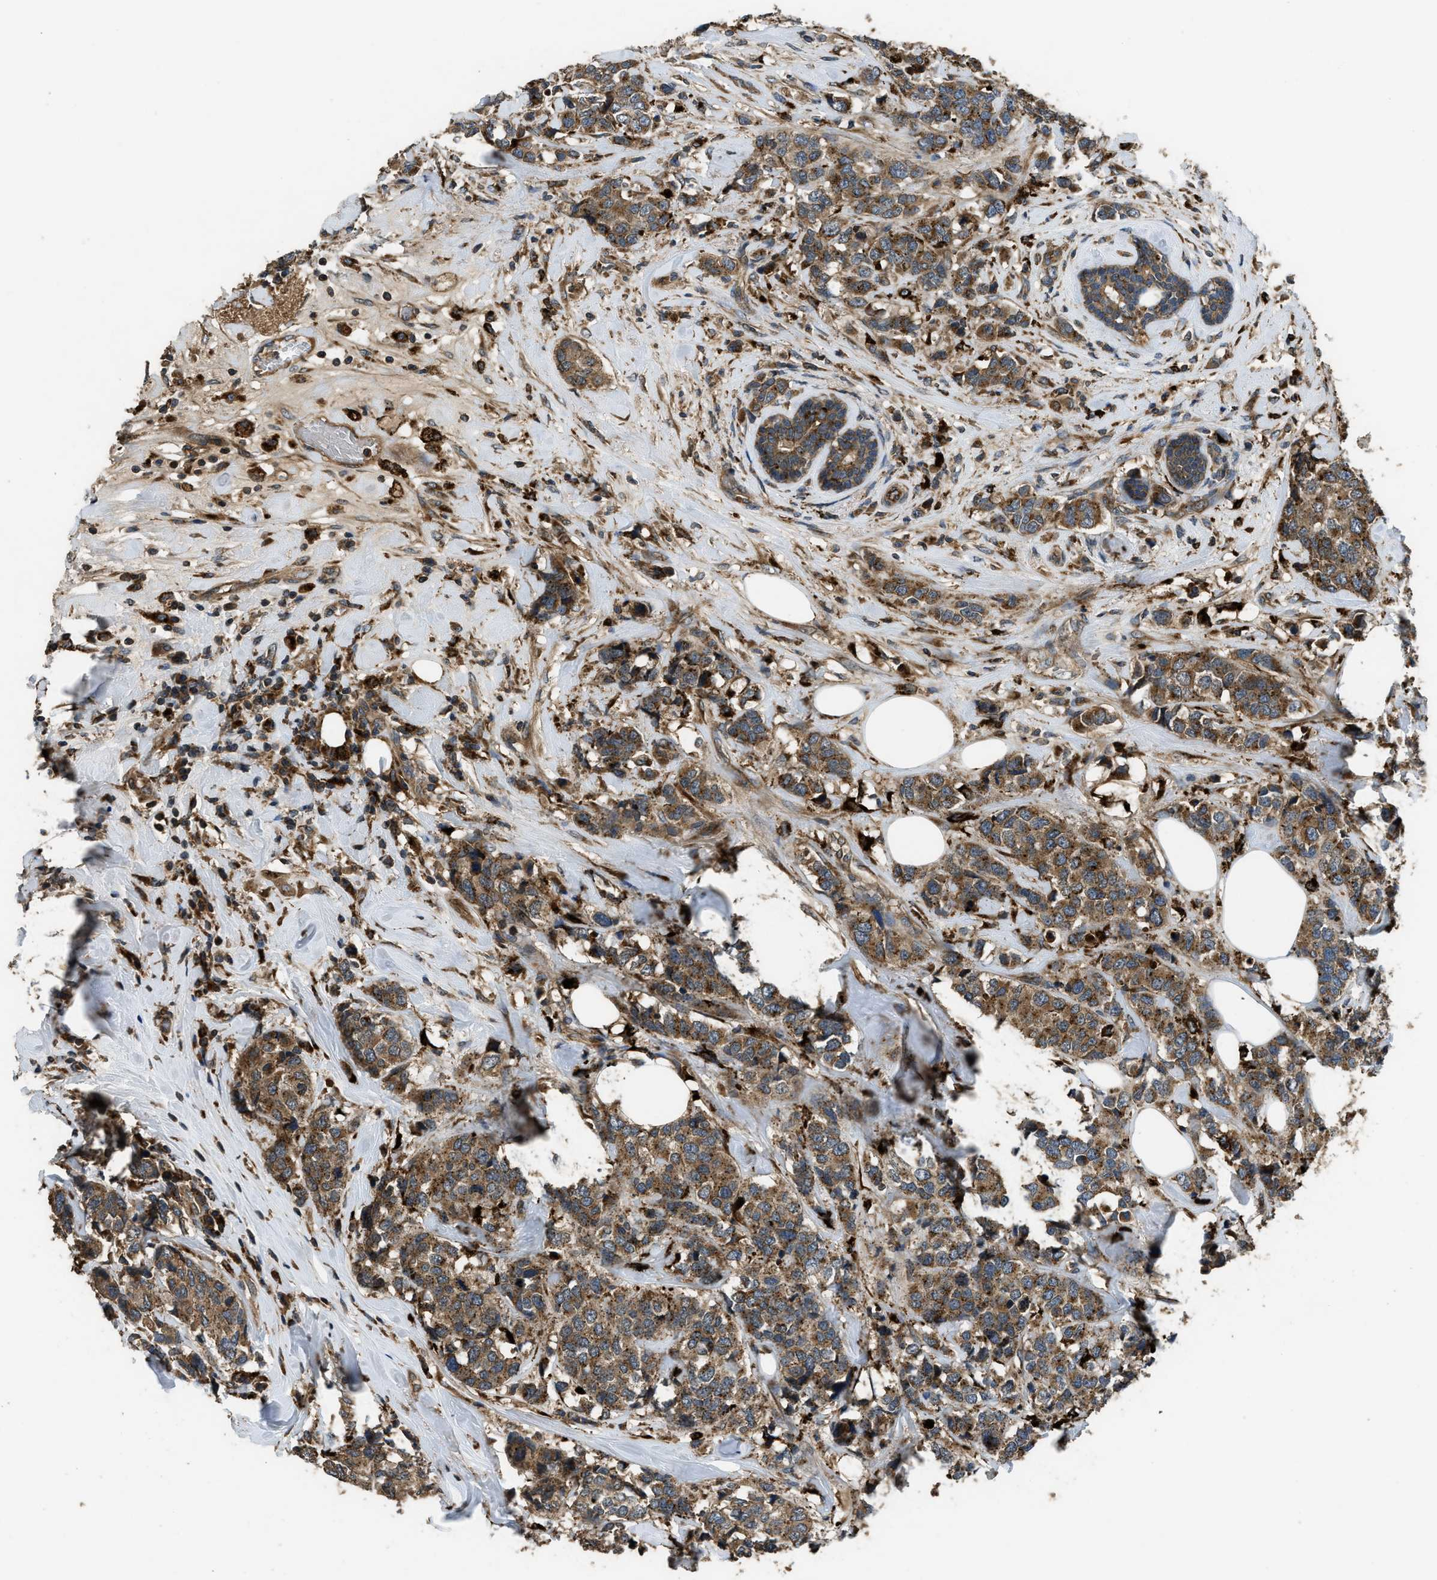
{"staining": {"intensity": "moderate", "quantity": ">75%", "location": "cytoplasmic/membranous"}, "tissue": "breast cancer", "cell_type": "Tumor cells", "image_type": "cancer", "snomed": [{"axis": "morphology", "description": "Lobular carcinoma"}, {"axis": "topography", "description": "Breast"}], "caption": "Protein expression analysis of breast cancer shows moderate cytoplasmic/membranous expression in approximately >75% of tumor cells.", "gene": "GGH", "patient": {"sex": "female", "age": 59}}